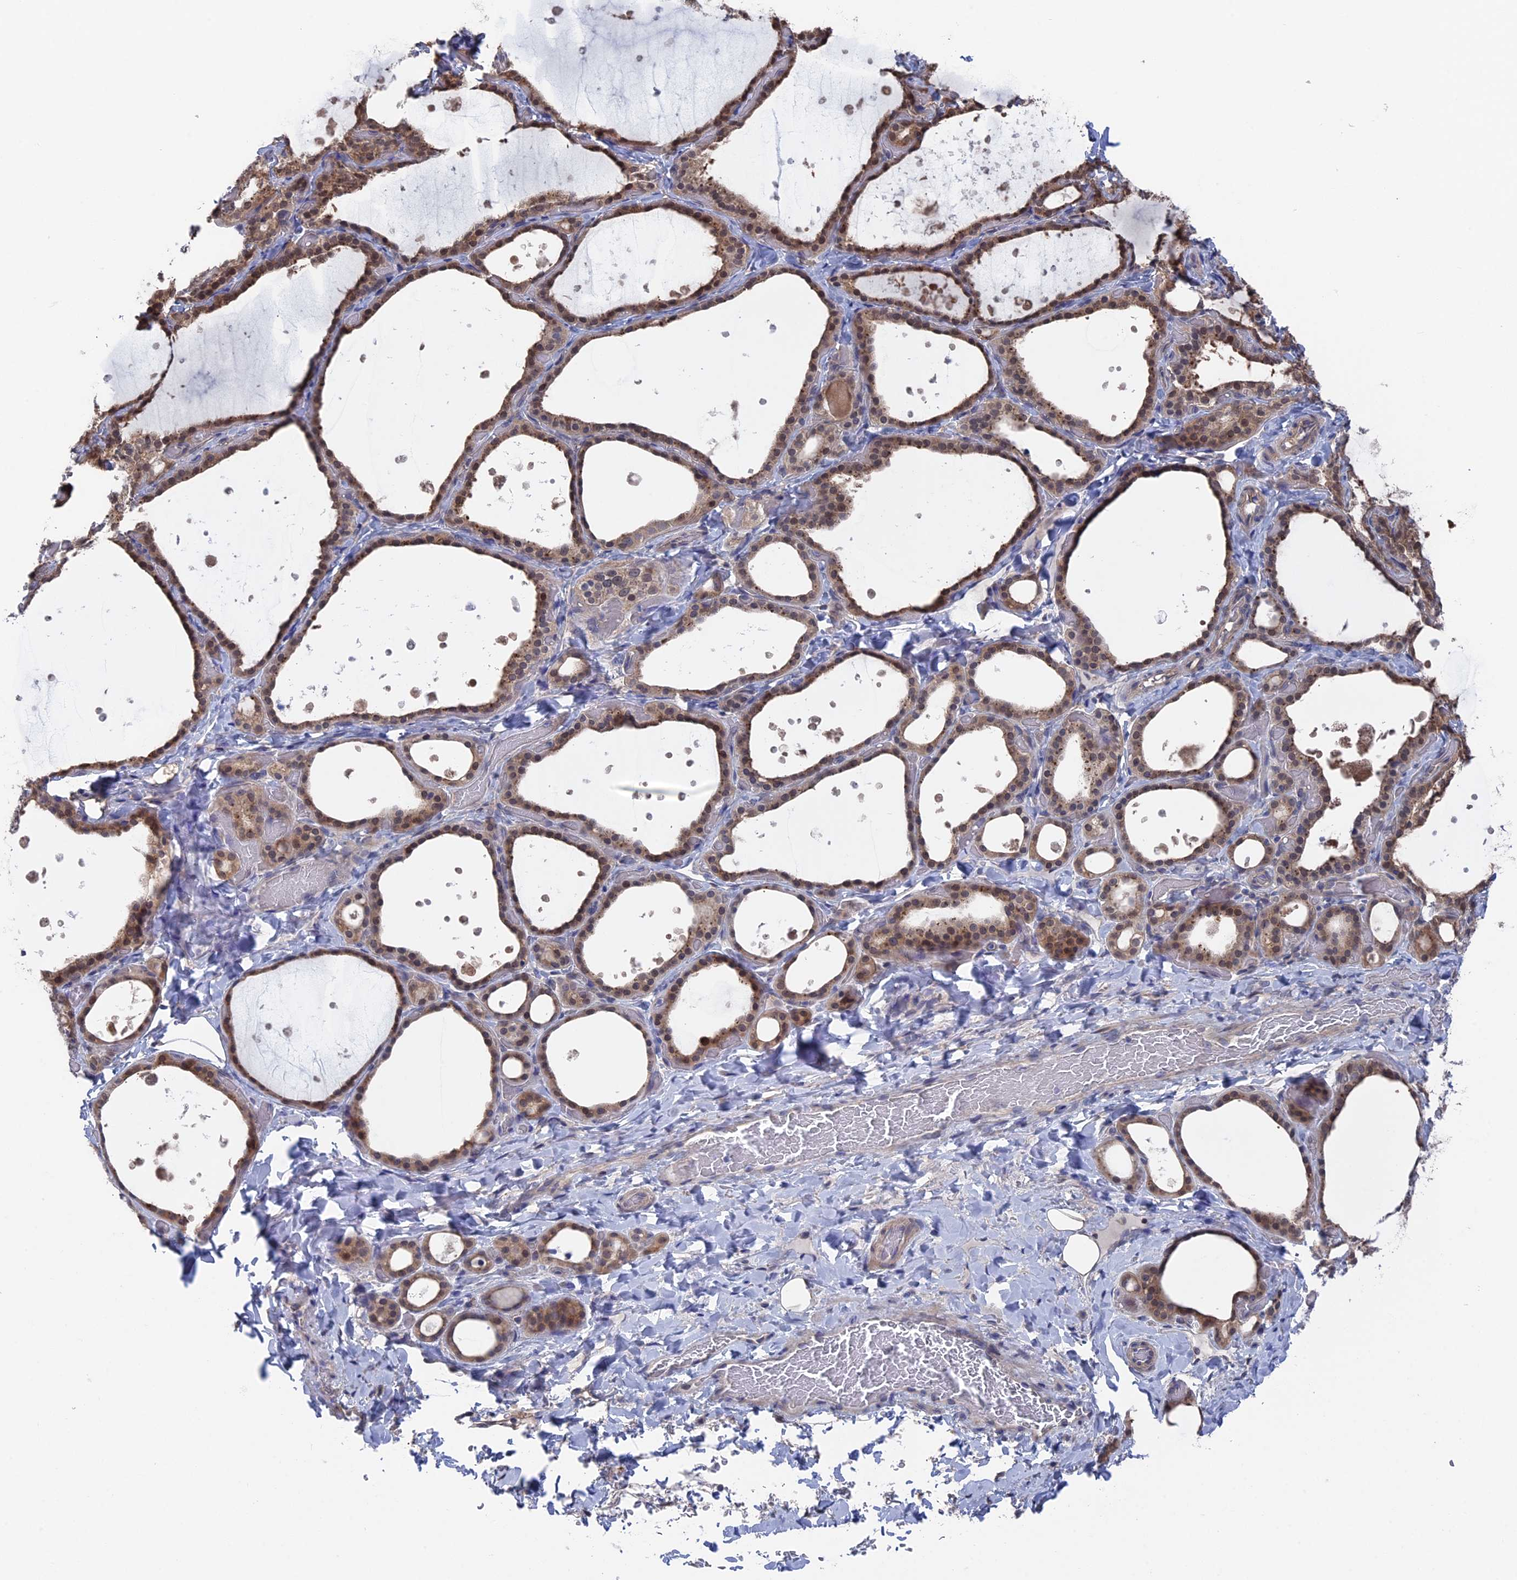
{"staining": {"intensity": "moderate", "quantity": "25%-75%", "location": "cytoplasmic/membranous,nuclear"}, "tissue": "thyroid gland", "cell_type": "Glandular cells", "image_type": "normal", "snomed": [{"axis": "morphology", "description": "Normal tissue, NOS"}, {"axis": "topography", "description": "Thyroid gland"}], "caption": "Immunohistochemistry (IHC) of benign thyroid gland reveals medium levels of moderate cytoplasmic/membranous,nuclear staining in about 25%-75% of glandular cells.", "gene": "NUTF2", "patient": {"sex": "female", "age": 44}}